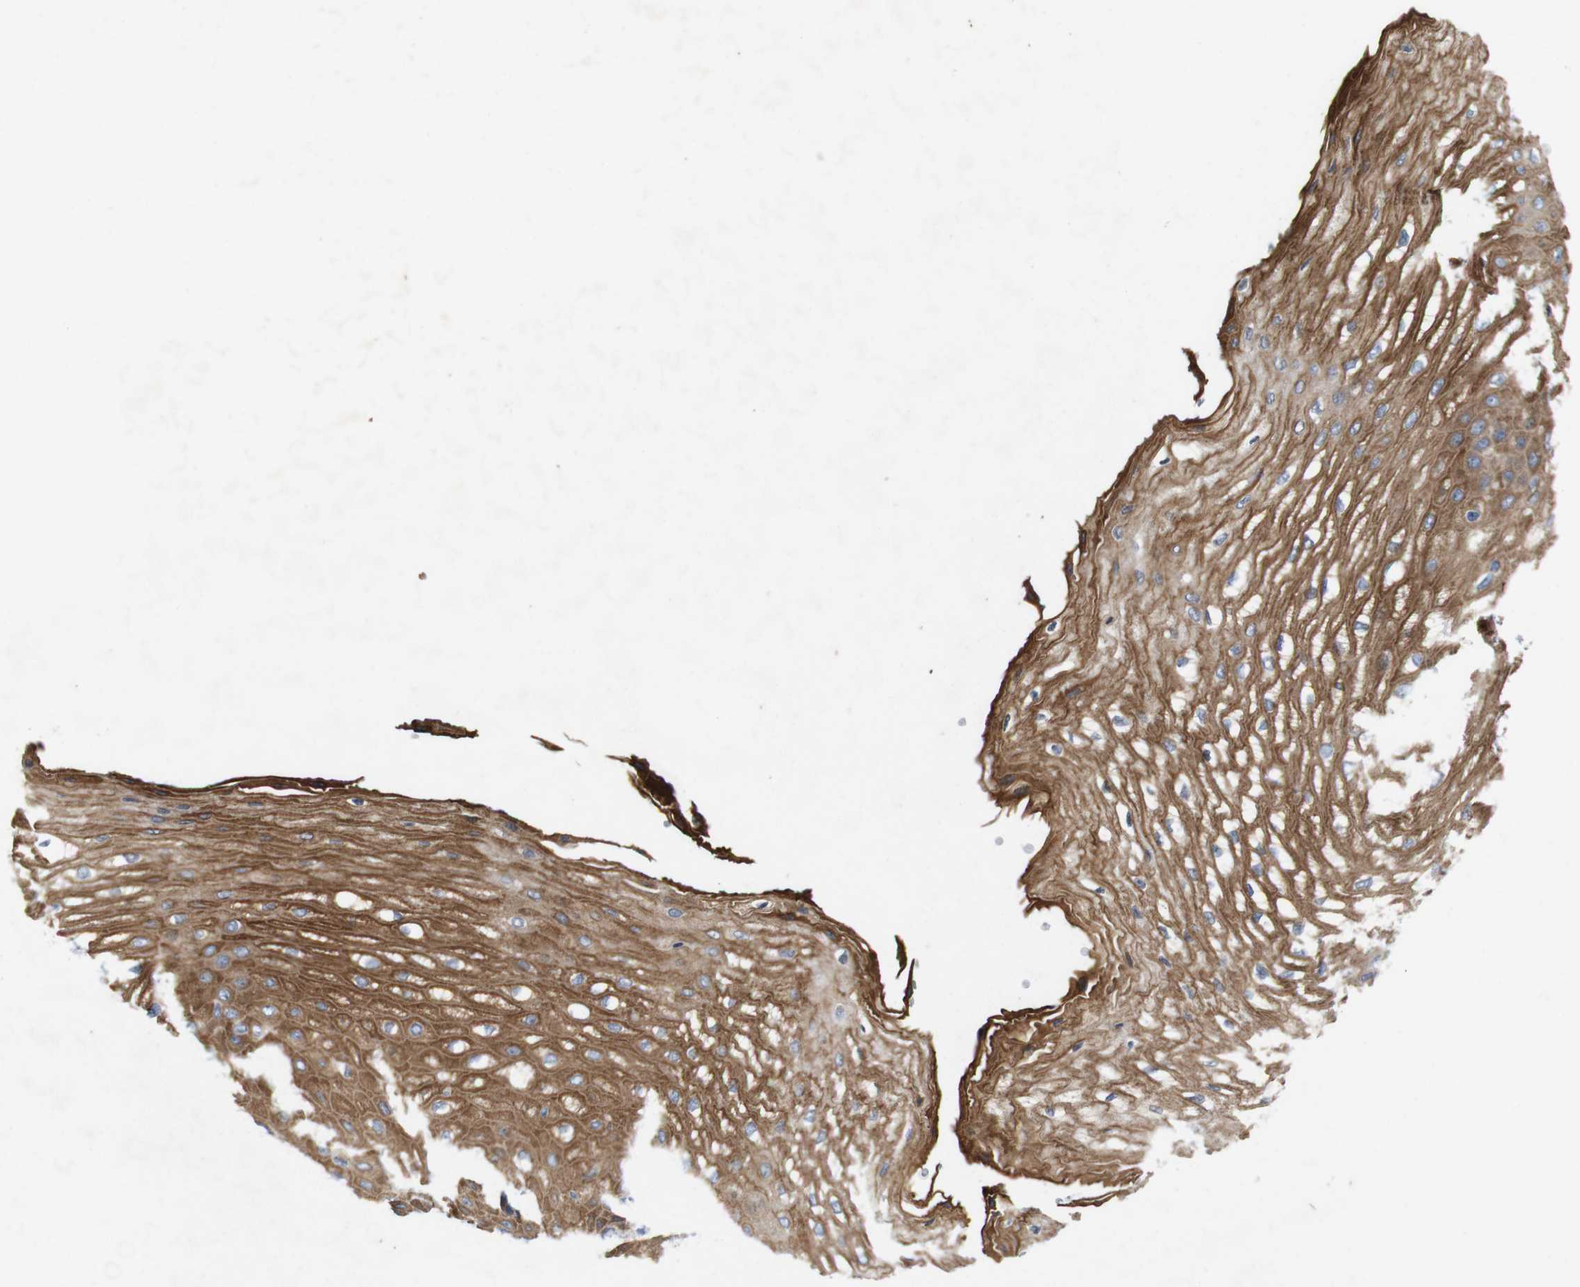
{"staining": {"intensity": "strong", "quantity": ">75%", "location": "cytoplasmic/membranous"}, "tissue": "esophagus", "cell_type": "Squamous epithelial cells", "image_type": "normal", "snomed": [{"axis": "morphology", "description": "Normal tissue, NOS"}, {"axis": "topography", "description": "Esophagus"}], "caption": "Immunohistochemistry (IHC) histopathology image of benign esophagus stained for a protein (brown), which demonstrates high levels of strong cytoplasmic/membranous staining in about >75% of squamous epithelial cells.", "gene": "SIGLEC8", "patient": {"sex": "male", "age": 54}}